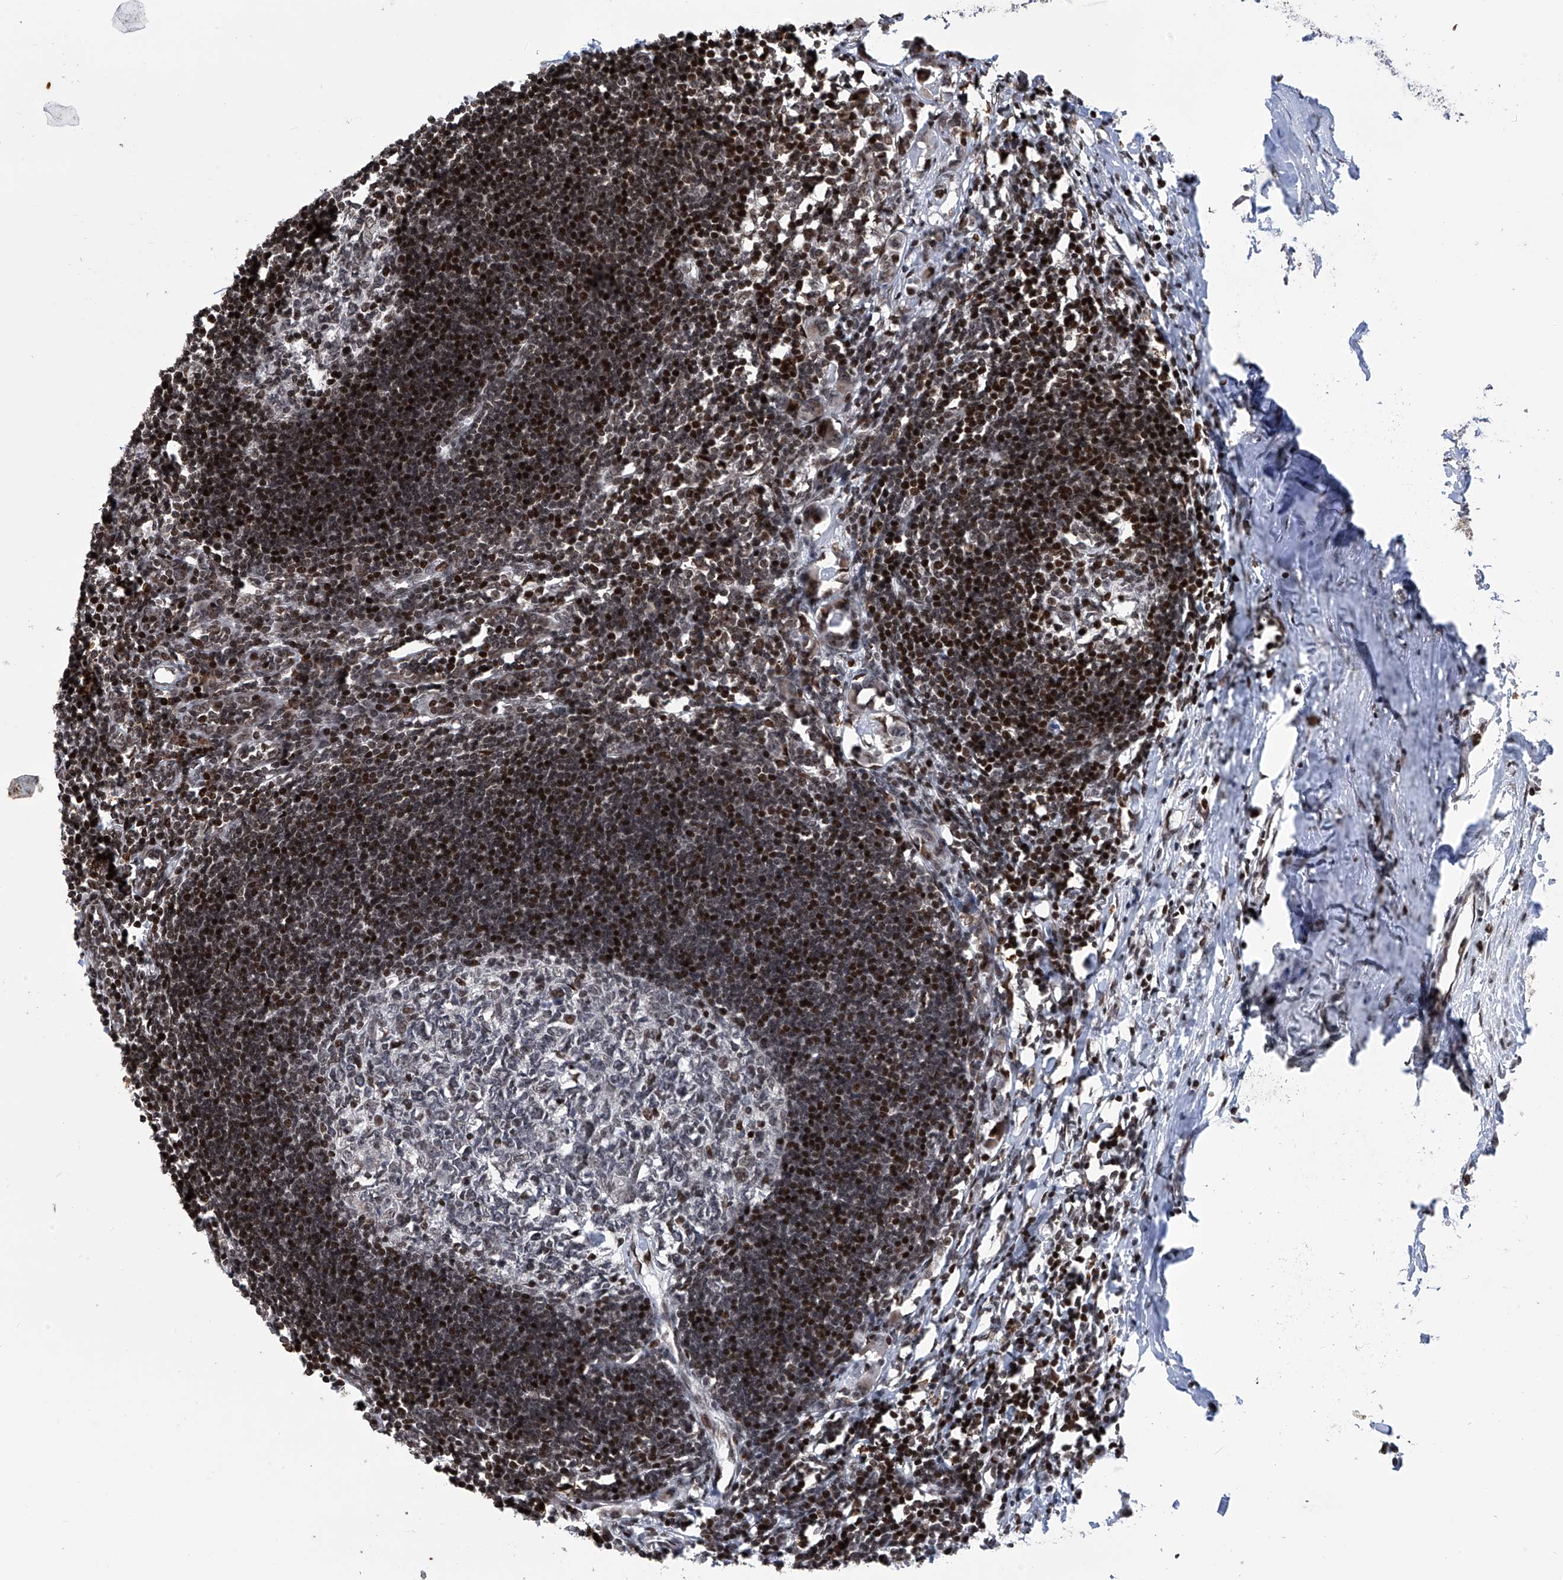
{"staining": {"intensity": "moderate", "quantity": "<25%", "location": "nuclear"}, "tissue": "lymph node", "cell_type": "Germinal center cells", "image_type": "normal", "snomed": [{"axis": "morphology", "description": "Normal tissue, NOS"}, {"axis": "morphology", "description": "Malignant melanoma, Metastatic site"}, {"axis": "topography", "description": "Lymph node"}], "caption": "Human lymph node stained for a protein (brown) exhibits moderate nuclear positive expression in approximately <25% of germinal center cells.", "gene": "PAK1IP1", "patient": {"sex": "male", "age": 41}}